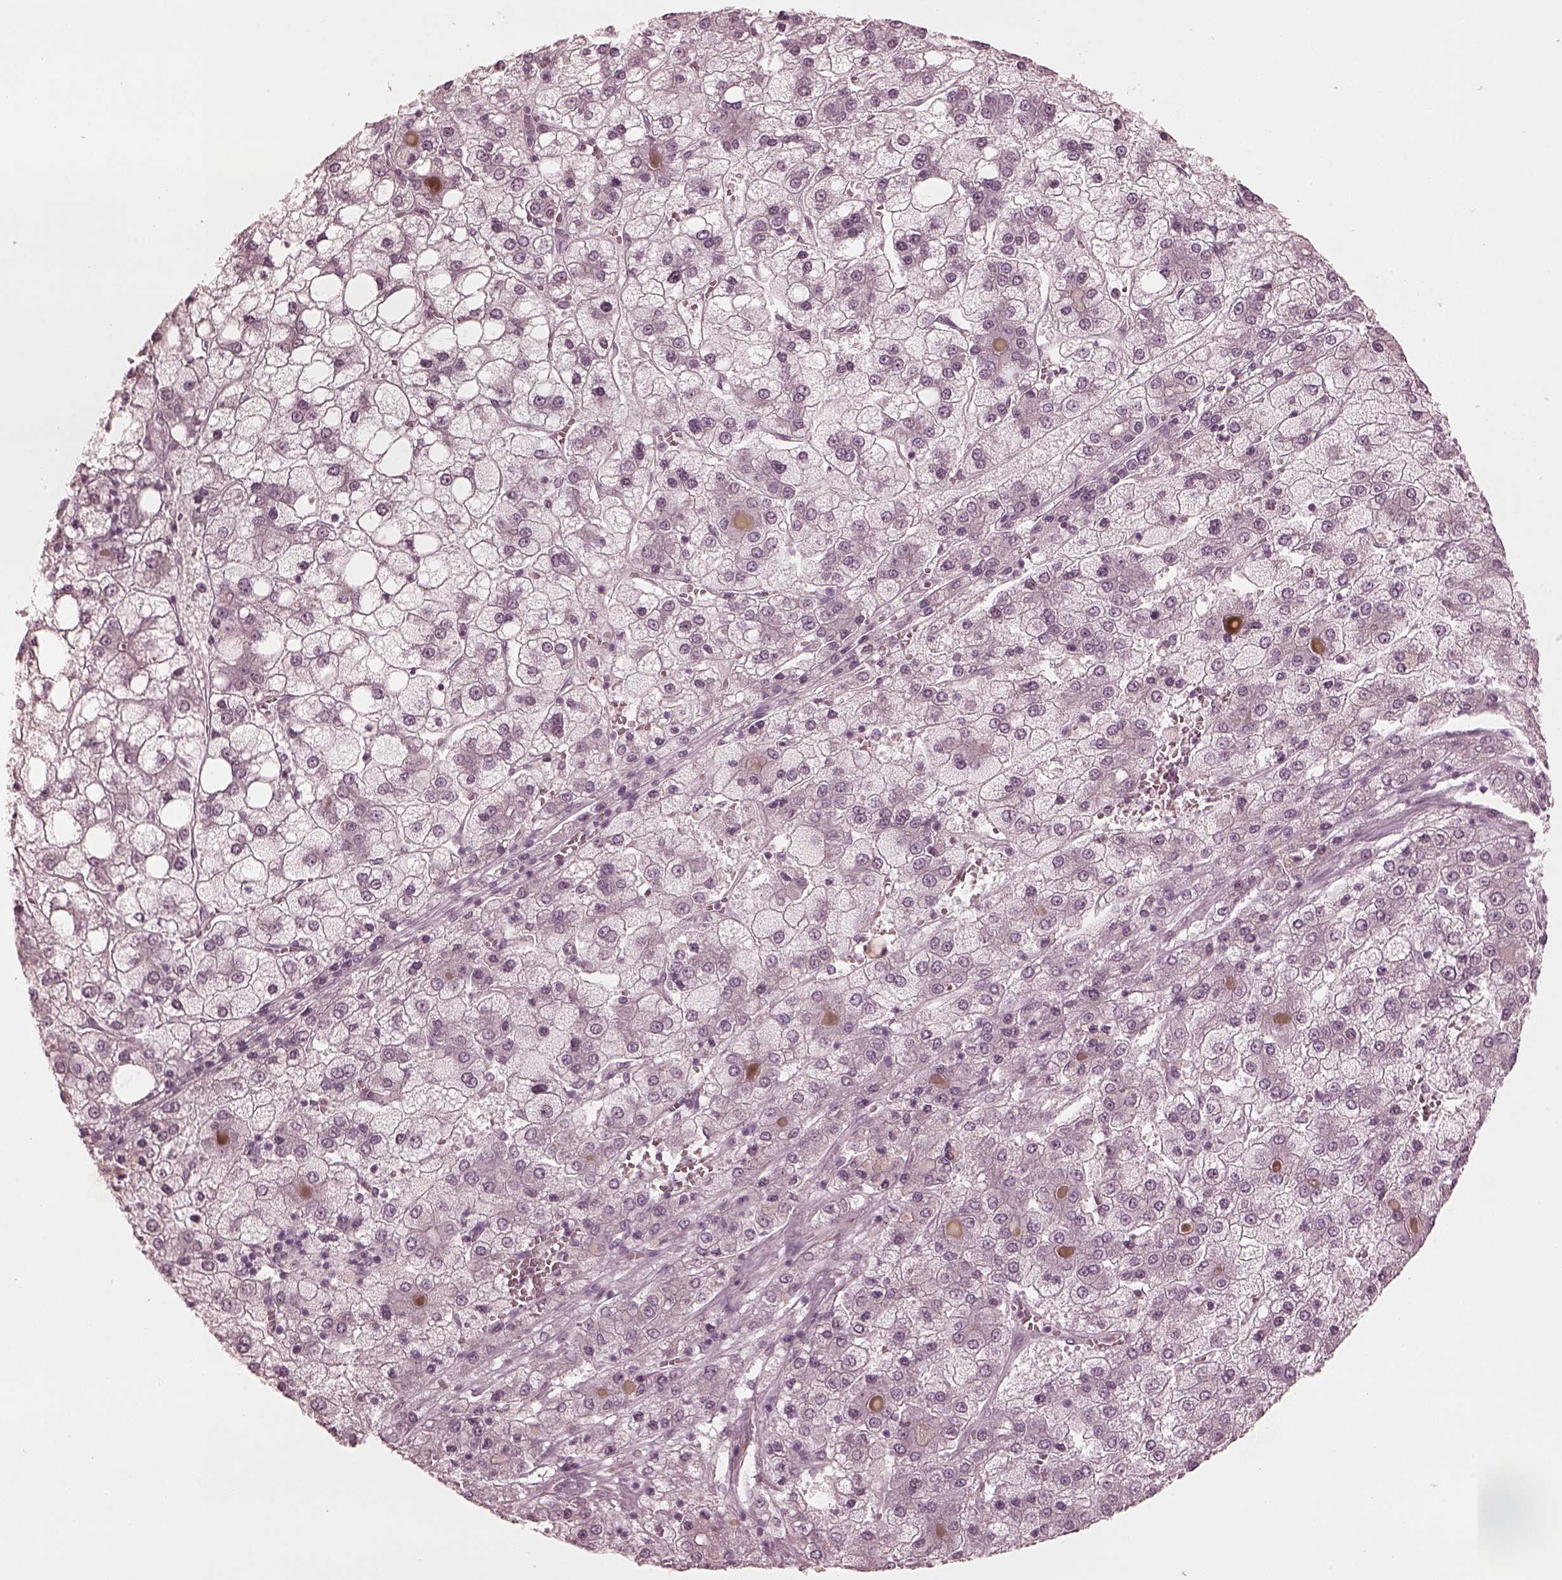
{"staining": {"intensity": "negative", "quantity": "none", "location": "none"}, "tissue": "liver cancer", "cell_type": "Tumor cells", "image_type": "cancer", "snomed": [{"axis": "morphology", "description": "Carcinoma, Hepatocellular, NOS"}, {"axis": "topography", "description": "Liver"}], "caption": "High magnification brightfield microscopy of hepatocellular carcinoma (liver) stained with DAB (3,3'-diaminobenzidine) (brown) and counterstained with hematoxylin (blue): tumor cells show no significant positivity.", "gene": "CCDC170", "patient": {"sex": "male", "age": 73}}